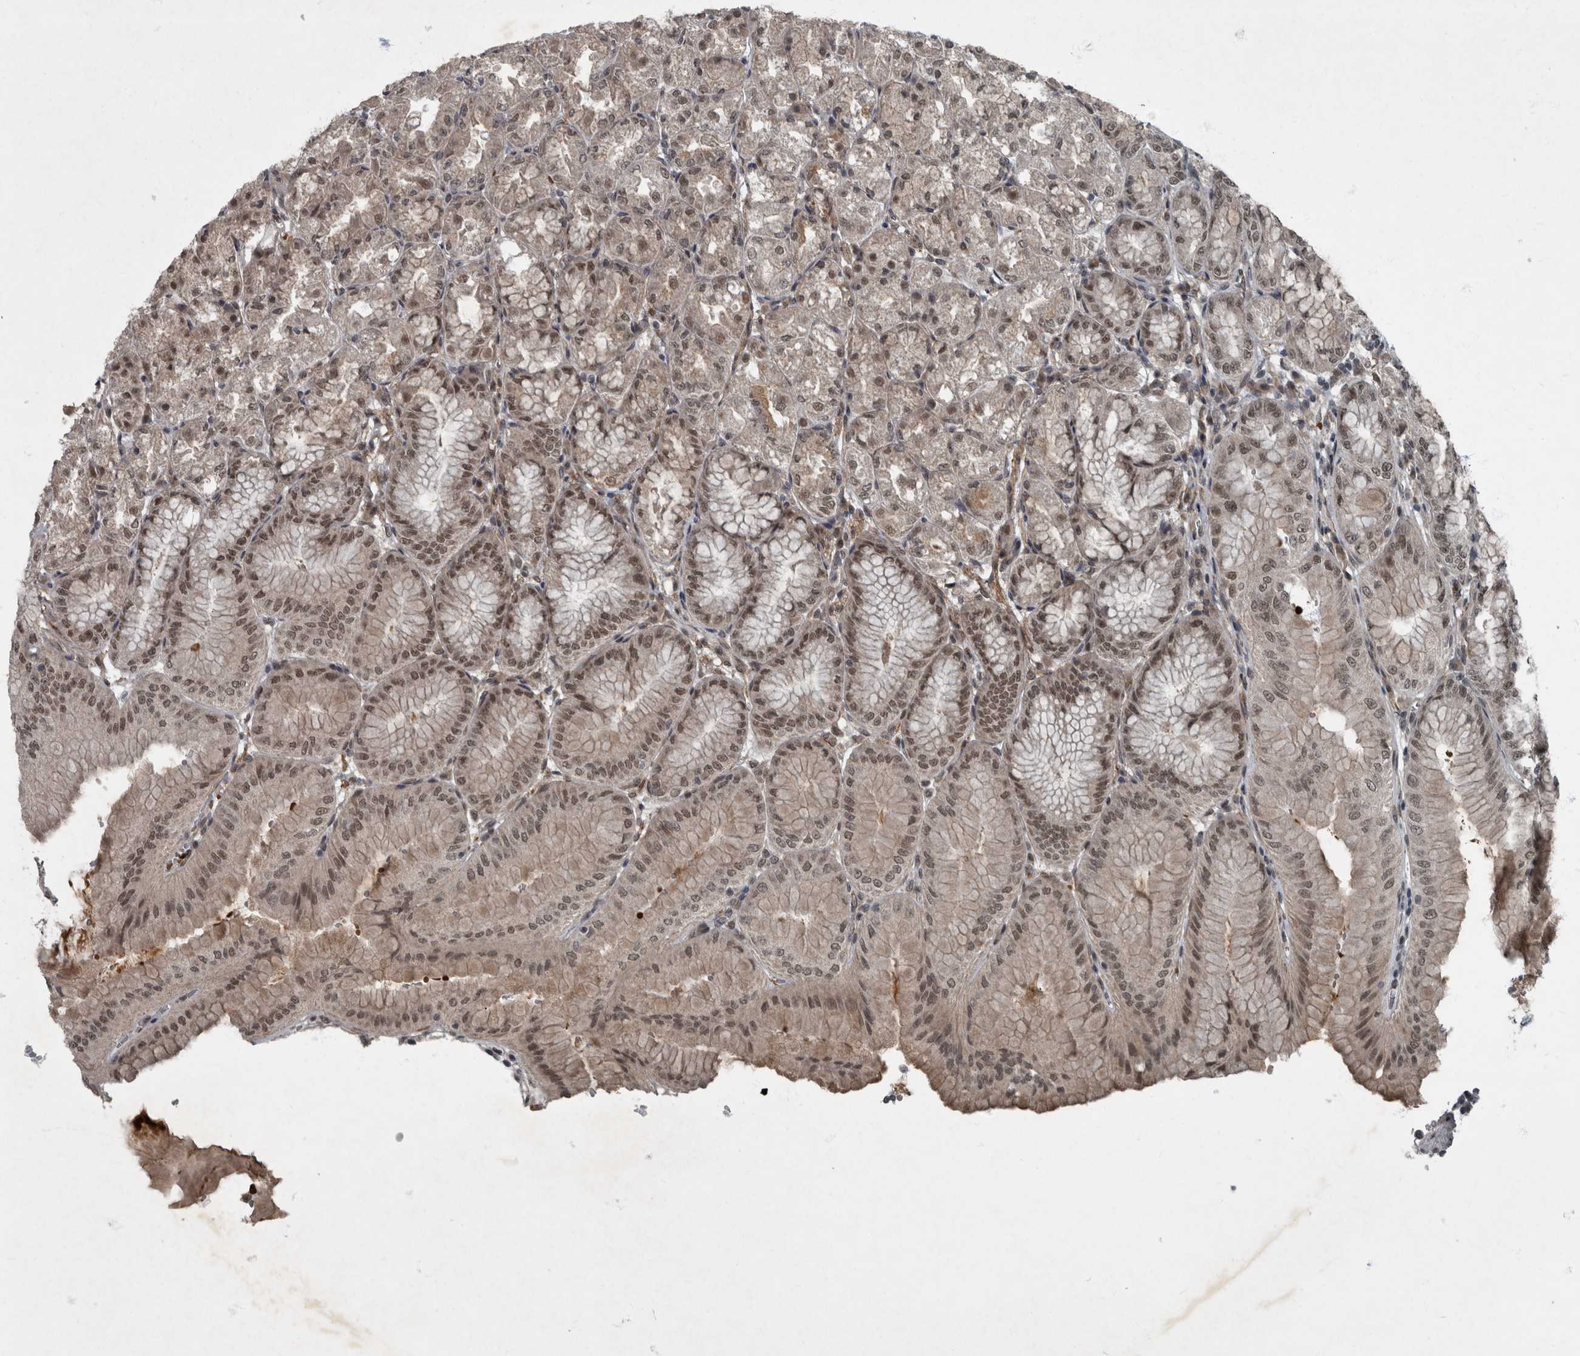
{"staining": {"intensity": "strong", "quantity": ">75%", "location": "nuclear"}, "tissue": "stomach", "cell_type": "Glandular cells", "image_type": "normal", "snomed": [{"axis": "morphology", "description": "Normal tissue, NOS"}, {"axis": "topography", "description": "Stomach, lower"}], "caption": "Stomach stained with DAB (3,3'-diaminobenzidine) immunohistochemistry shows high levels of strong nuclear staining in approximately >75% of glandular cells.", "gene": "WDR33", "patient": {"sex": "male", "age": 71}}